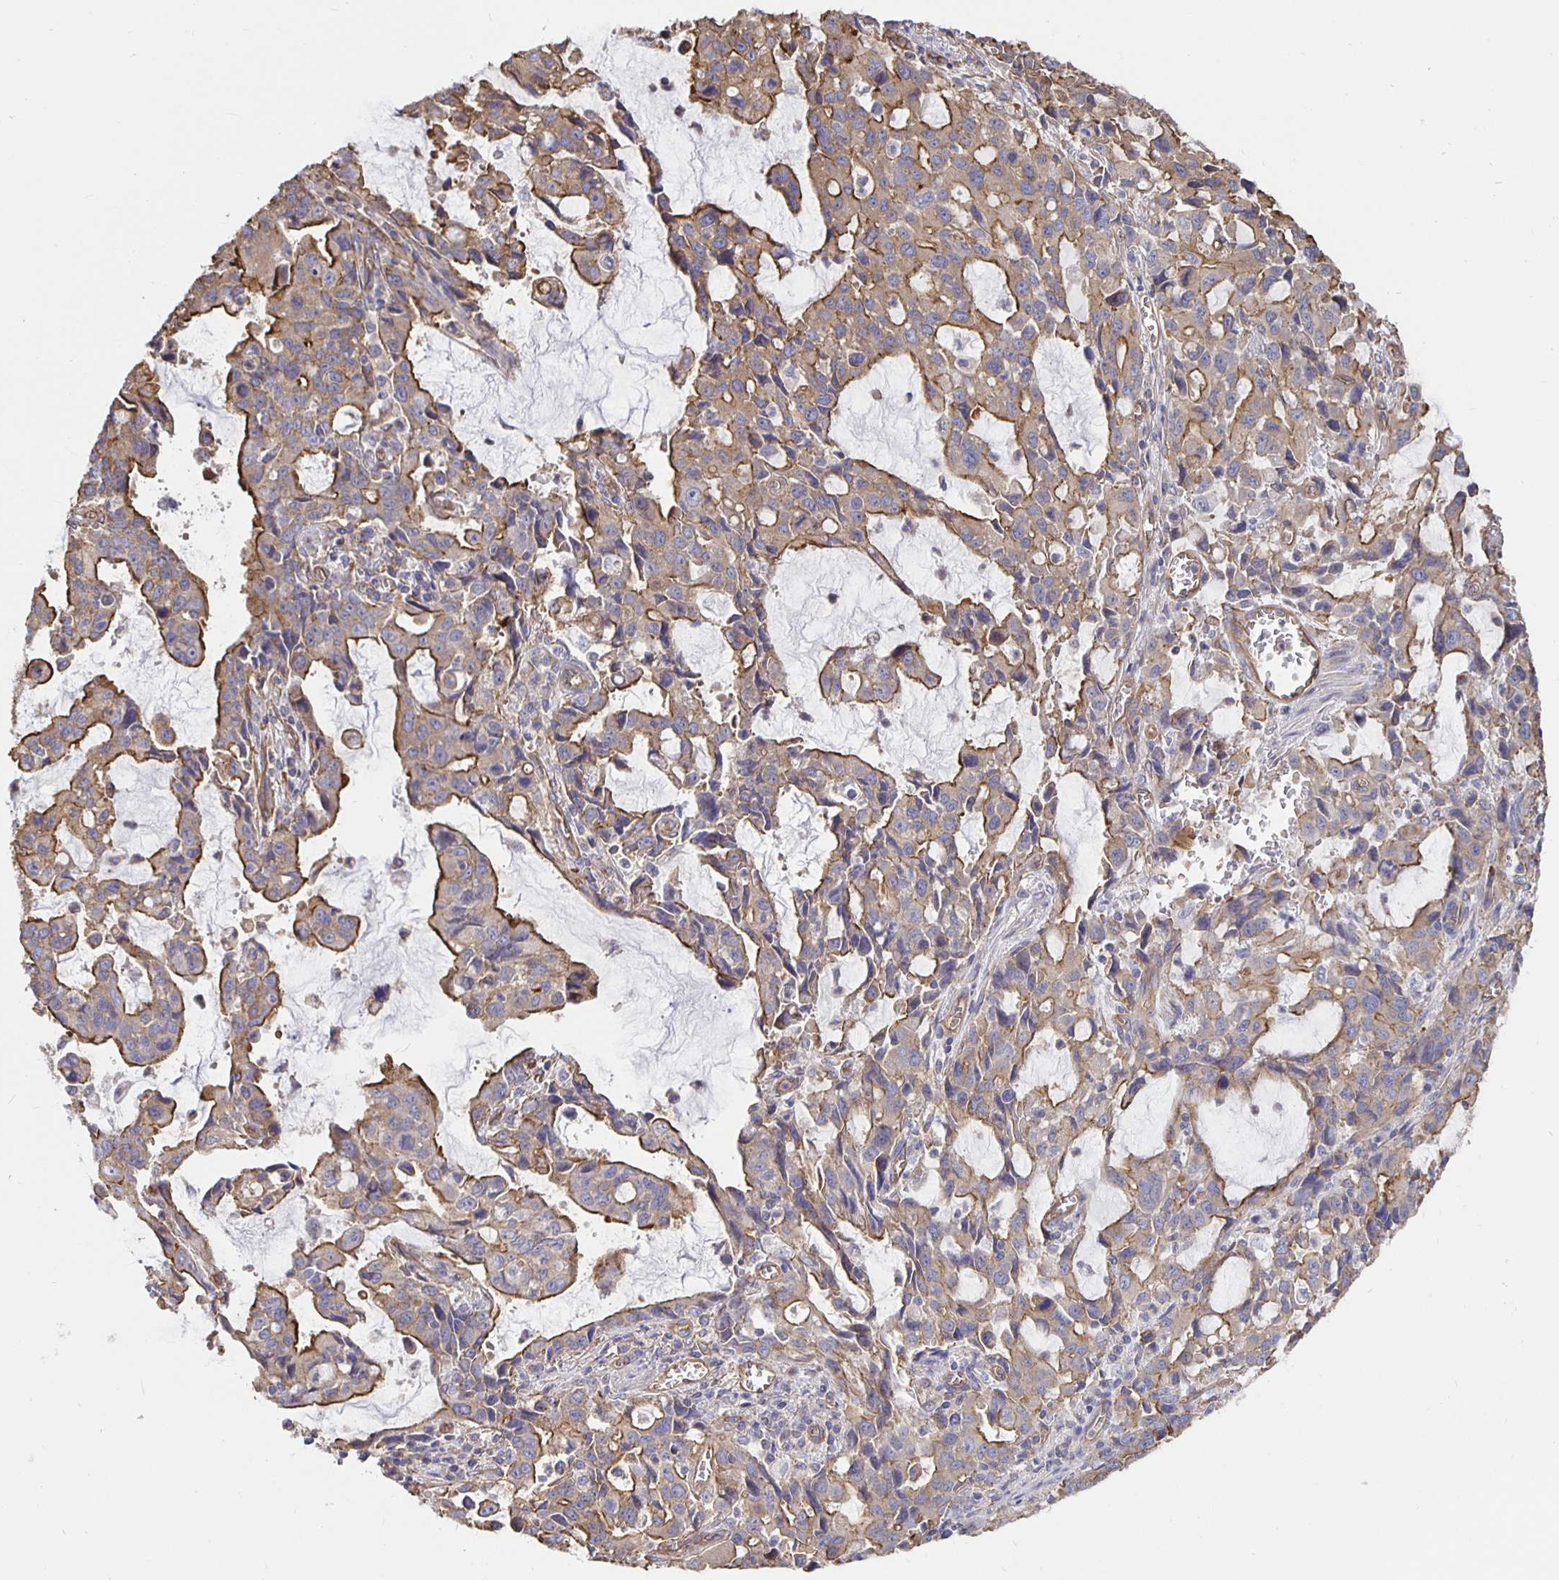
{"staining": {"intensity": "moderate", "quantity": "25%-75%", "location": "cytoplasmic/membranous"}, "tissue": "stomach cancer", "cell_type": "Tumor cells", "image_type": "cancer", "snomed": [{"axis": "morphology", "description": "Adenocarcinoma, NOS"}, {"axis": "topography", "description": "Stomach, upper"}], "caption": "This histopathology image exhibits stomach cancer (adenocarcinoma) stained with immunohistochemistry (IHC) to label a protein in brown. The cytoplasmic/membranous of tumor cells show moderate positivity for the protein. Nuclei are counter-stained blue.", "gene": "ARHGEF39", "patient": {"sex": "male", "age": 85}}